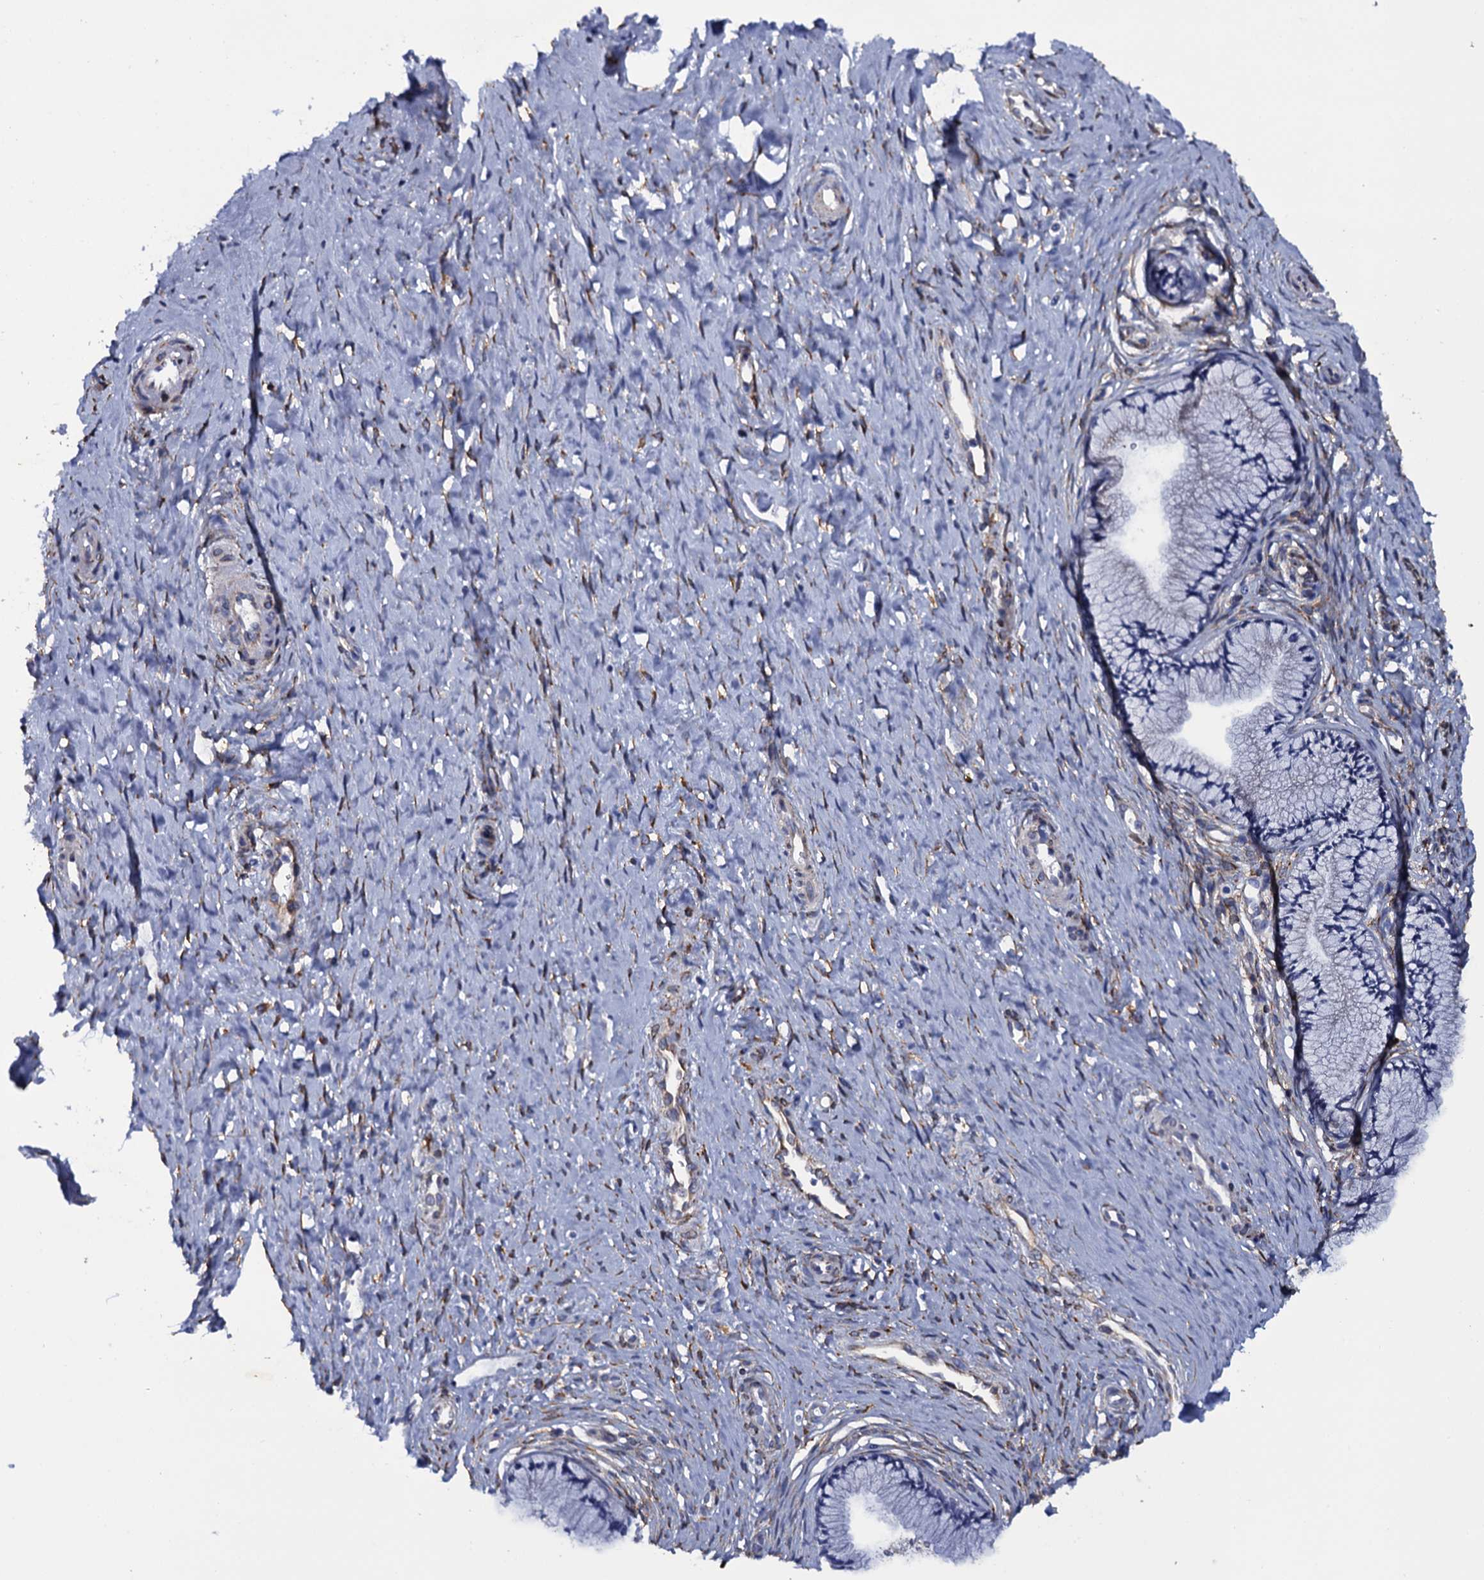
{"staining": {"intensity": "negative", "quantity": "none", "location": "none"}, "tissue": "cervix", "cell_type": "Glandular cells", "image_type": "normal", "snomed": [{"axis": "morphology", "description": "Normal tissue, NOS"}, {"axis": "topography", "description": "Cervix"}], "caption": "A high-resolution micrograph shows immunohistochemistry (IHC) staining of benign cervix, which displays no significant staining in glandular cells.", "gene": "POGLUT3", "patient": {"sex": "female", "age": 36}}